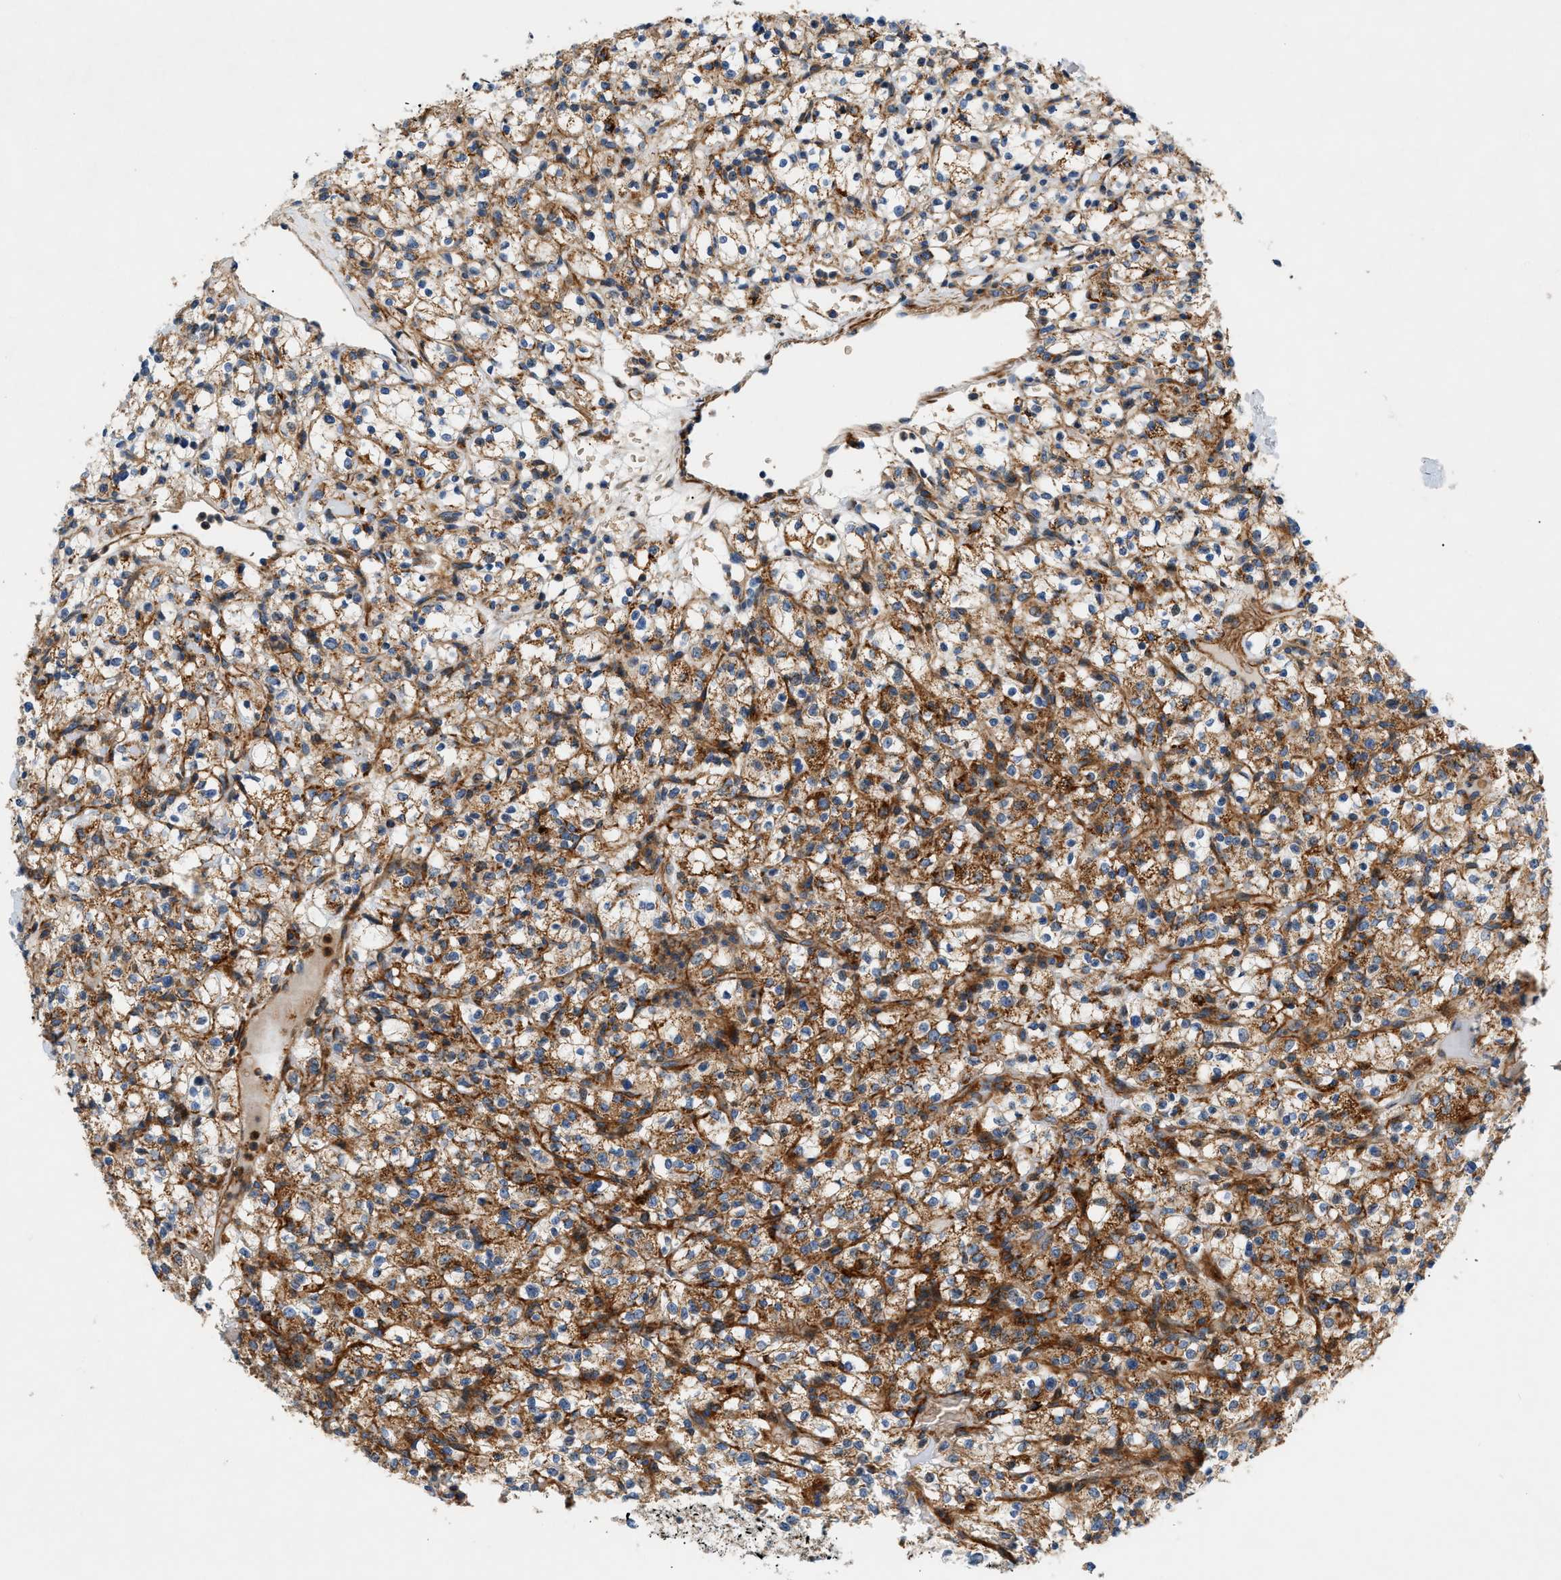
{"staining": {"intensity": "moderate", "quantity": ">75%", "location": "cytoplasmic/membranous"}, "tissue": "renal cancer", "cell_type": "Tumor cells", "image_type": "cancer", "snomed": [{"axis": "morphology", "description": "Normal tissue, NOS"}, {"axis": "morphology", "description": "Adenocarcinoma, NOS"}, {"axis": "topography", "description": "Kidney"}], "caption": "Moderate cytoplasmic/membranous staining for a protein is seen in approximately >75% of tumor cells of renal cancer using IHC.", "gene": "DHODH", "patient": {"sex": "female", "age": 72}}